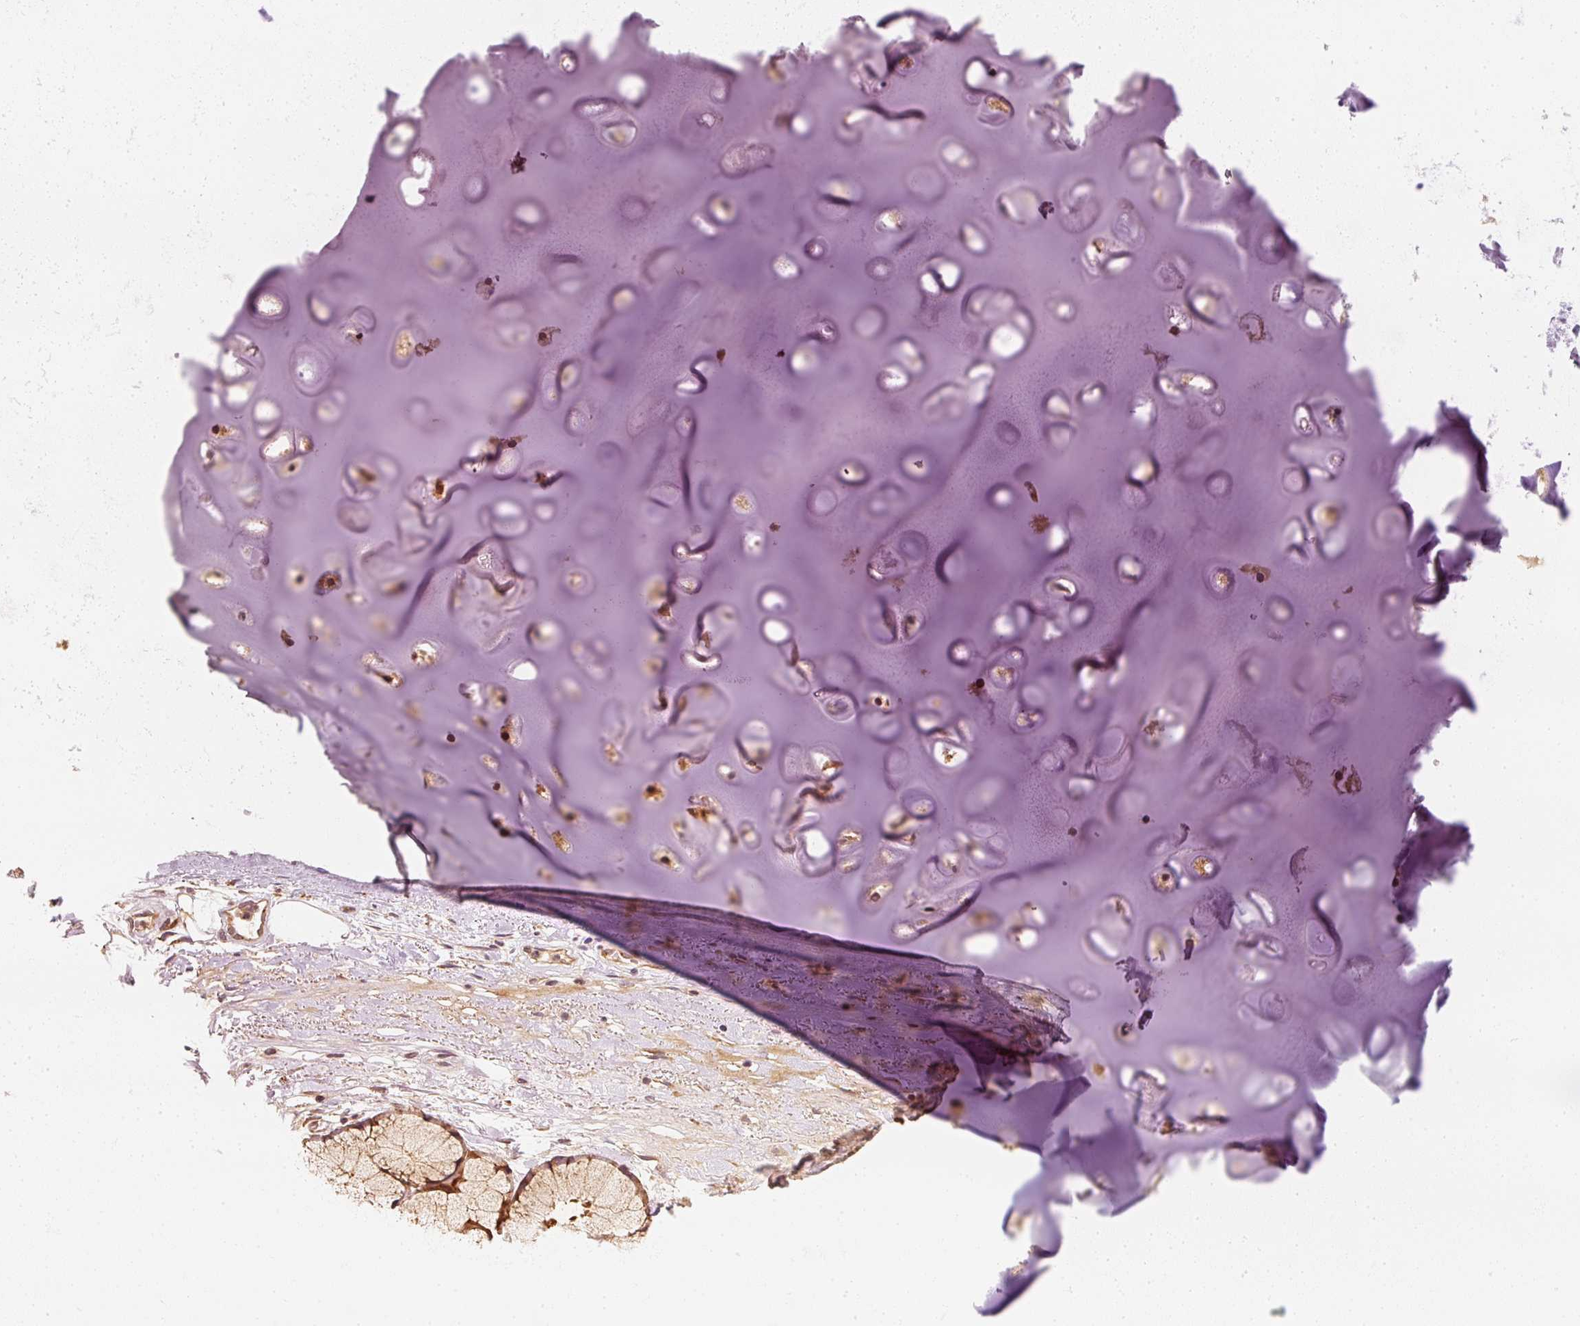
{"staining": {"intensity": "moderate", "quantity": "25%-75%", "location": "cytoplasmic/membranous"}, "tissue": "soft tissue", "cell_type": "Chondrocytes", "image_type": "normal", "snomed": [{"axis": "morphology", "description": "Normal tissue, NOS"}, {"axis": "topography", "description": "Cartilage tissue"}, {"axis": "topography", "description": "Nasopharynx"}, {"axis": "topography", "description": "Thyroid gland"}], "caption": "Protein staining of unremarkable soft tissue exhibits moderate cytoplasmic/membranous staining in about 25%-75% of chondrocytes. (DAB (3,3'-diaminobenzidine) IHC, brown staining for protein, blue staining for nuclei).", "gene": "EEF1A1", "patient": {"sex": "male", "age": 63}}